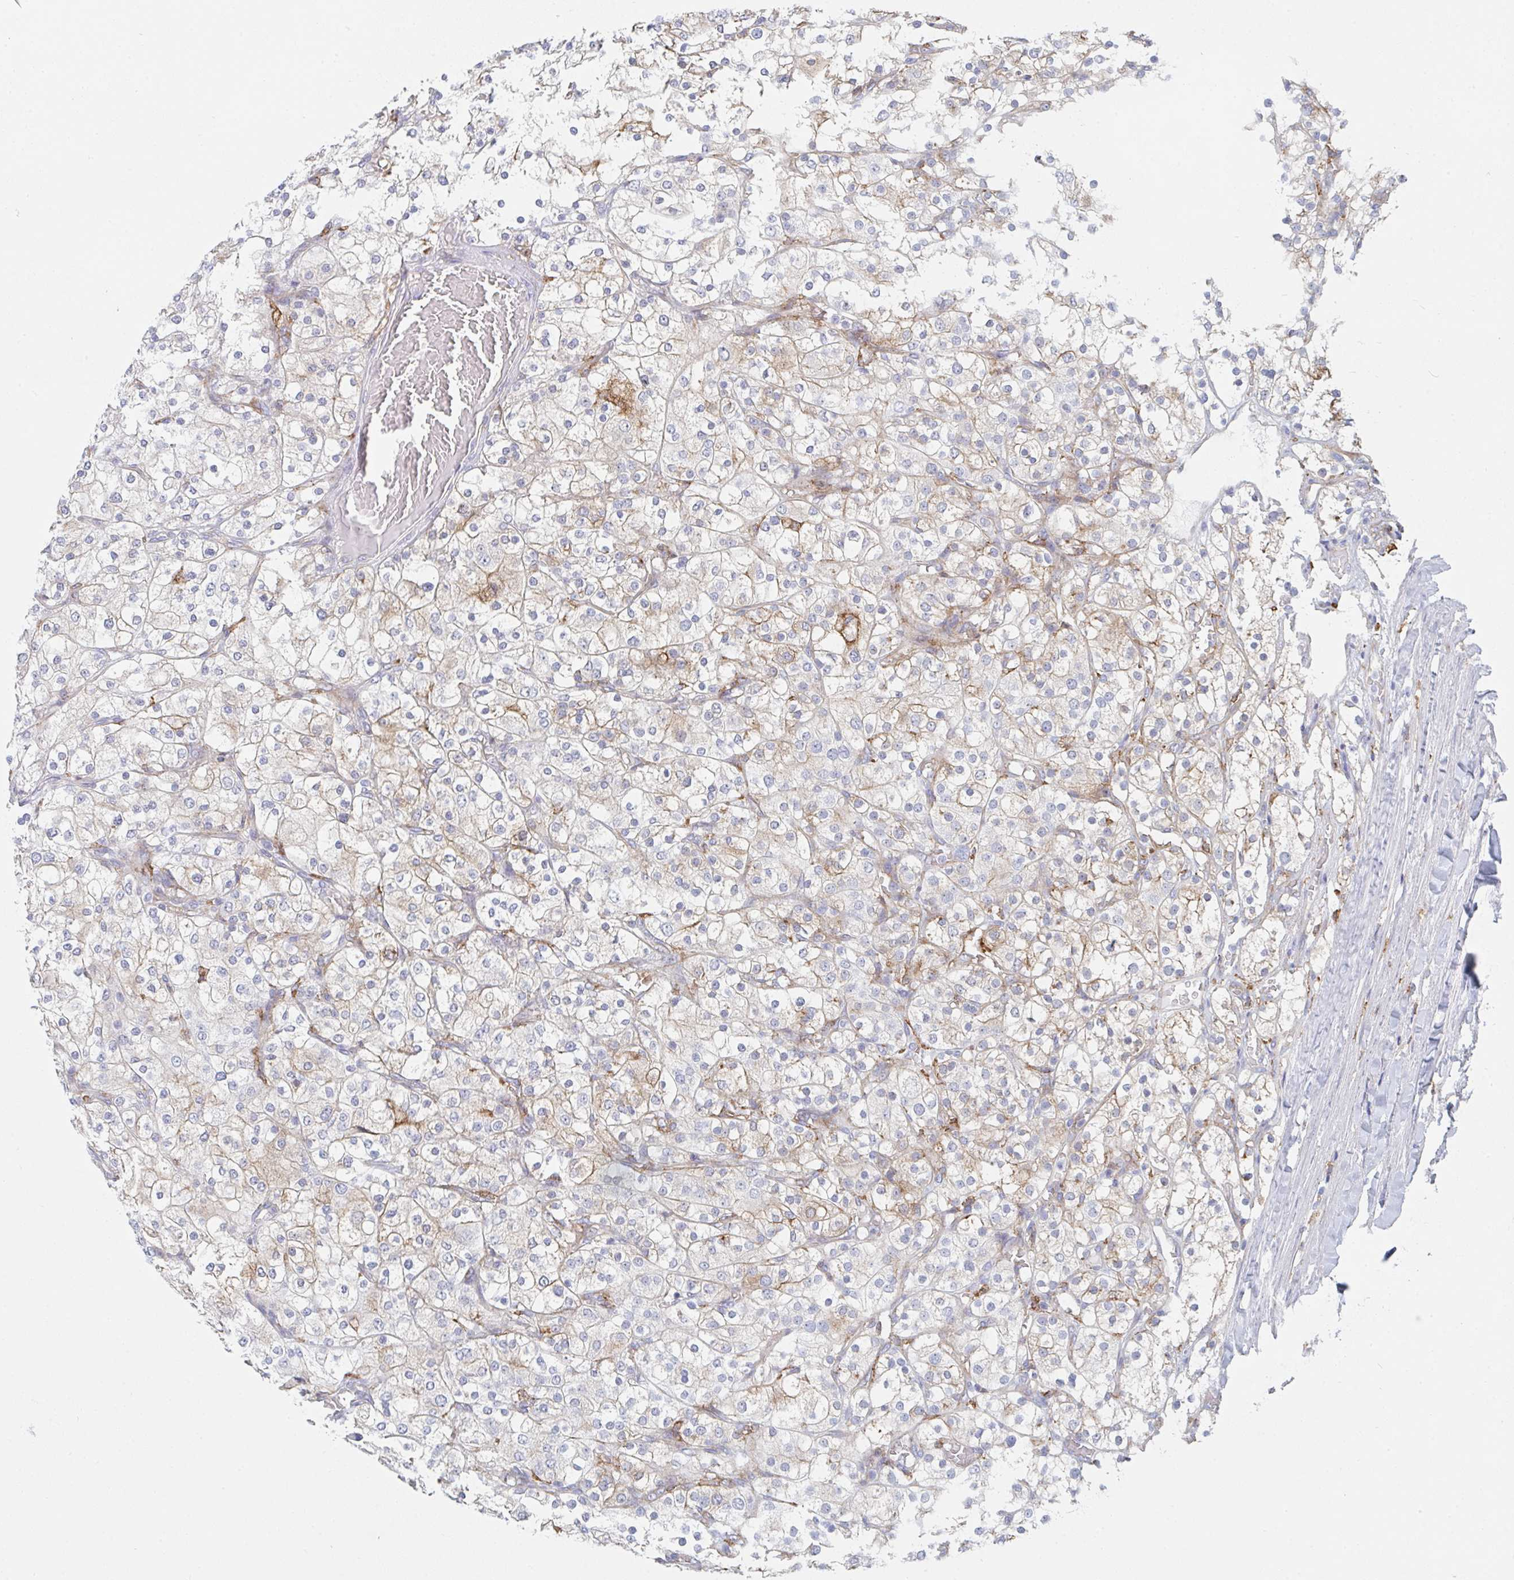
{"staining": {"intensity": "moderate", "quantity": "<25%", "location": "cytoplasmic/membranous"}, "tissue": "renal cancer", "cell_type": "Tumor cells", "image_type": "cancer", "snomed": [{"axis": "morphology", "description": "Adenocarcinoma, NOS"}, {"axis": "topography", "description": "Kidney"}], "caption": "Adenocarcinoma (renal) stained with a brown dye displays moderate cytoplasmic/membranous positive staining in about <25% of tumor cells.", "gene": "DAB2", "patient": {"sex": "male", "age": 80}}